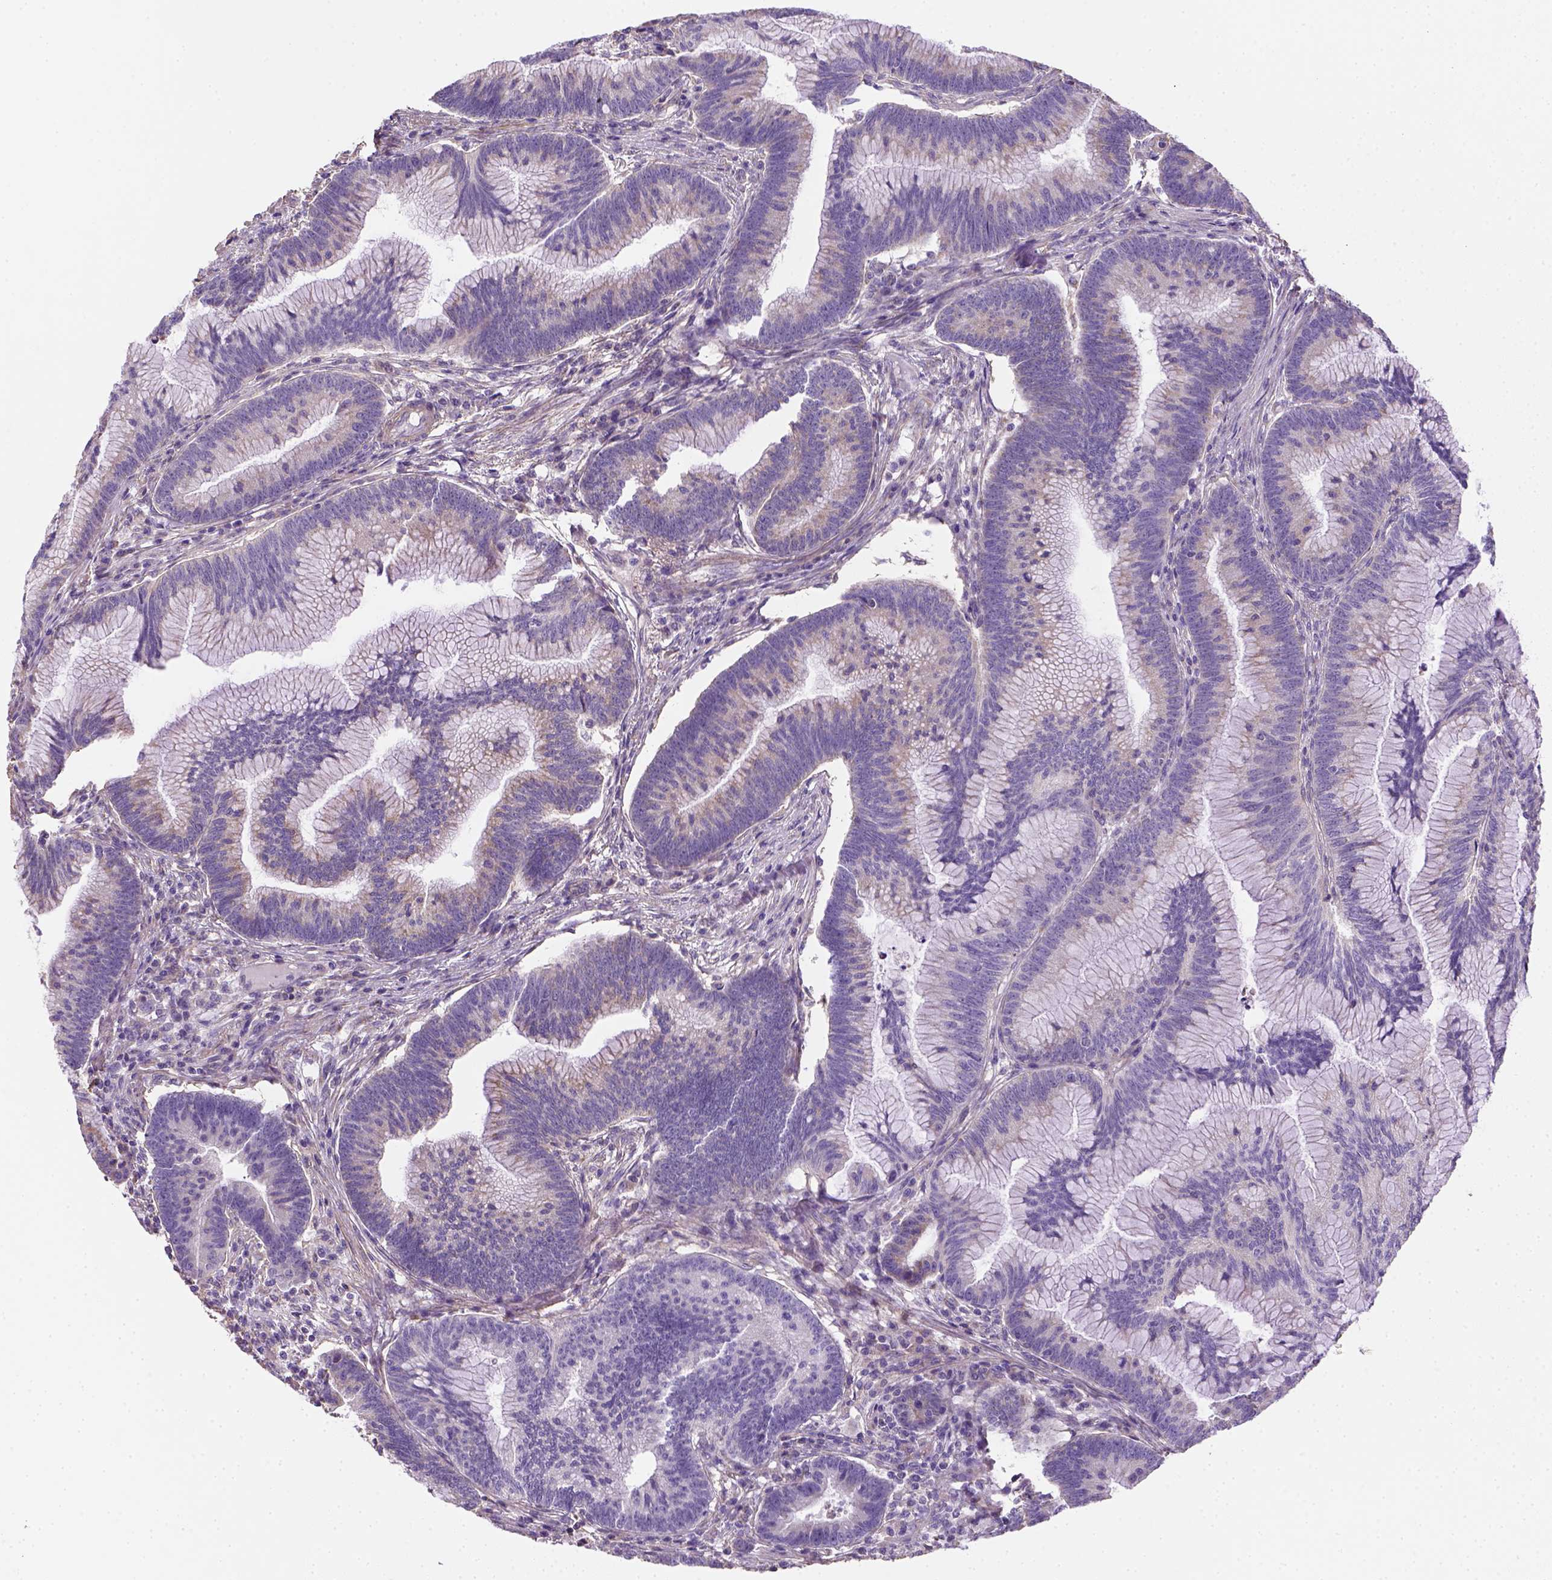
{"staining": {"intensity": "negative", "quantity": "none", "location": "none"}, "tissue": "colorectal cancer", "cell_type": "Tumor cells", "image_type": "cancer", "snomed": [{"axis": "morphology", "description": "Adenocarcinoma, NOS"}, {"axis": "topography", "description": "Colon"}], "caption": "IHC photomicrograph of colorectal cancer stained for a protein (brown), which displays no staining in tumor cells.", "gene": "HTRA1", "patient": {"sex": "female", "age": 78}}